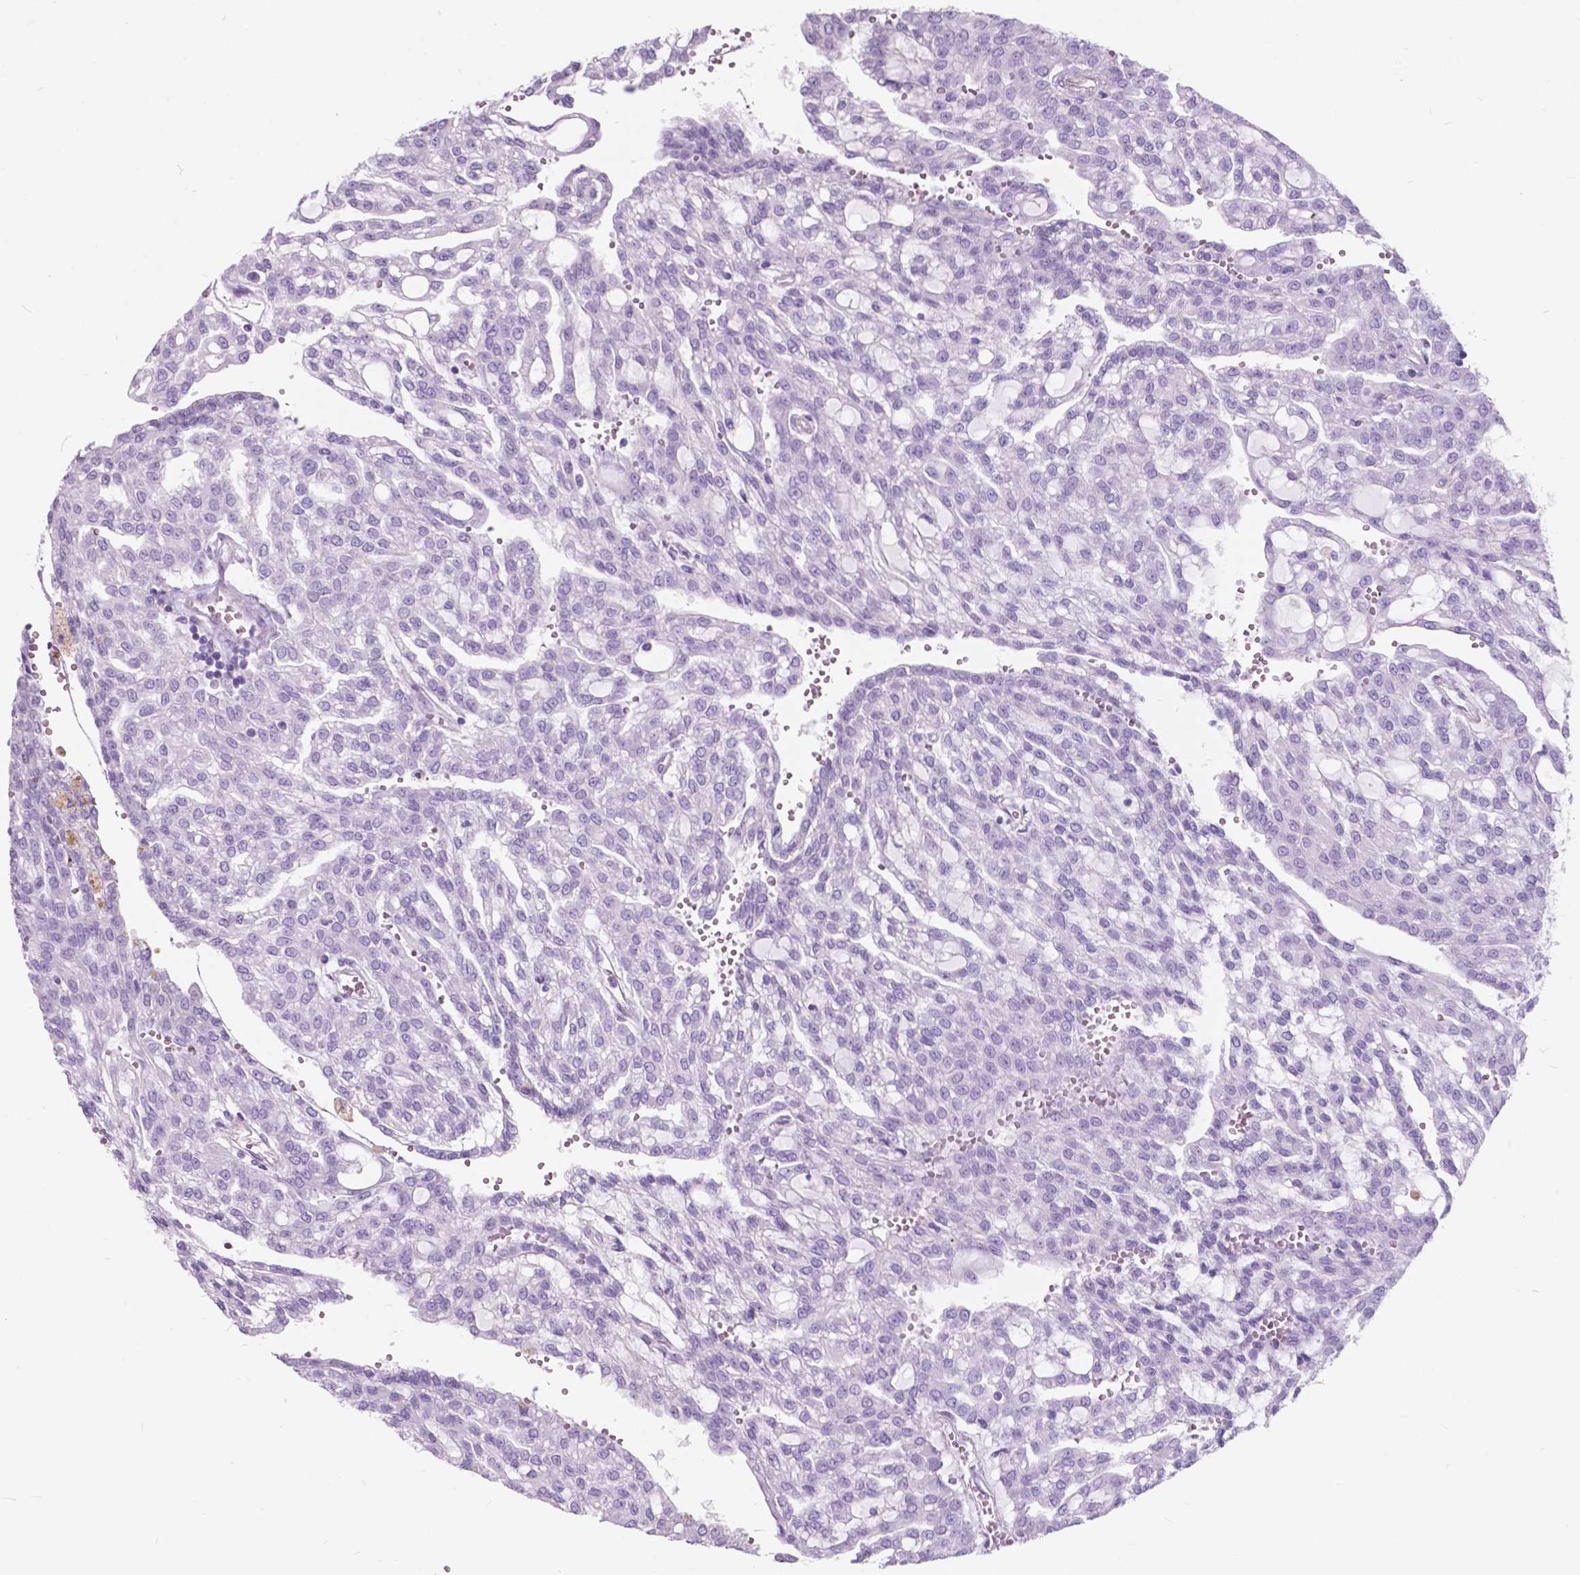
{"staining": {"intensity": "negative", "quantity": "none", "location": "none"}, "tissue": "renal cancer", "cell_type": "Tumor cells", "image_type": "cancer", "snomed": [{"axis": "morphology", "description": "Adenocarcinoma, NOS"}, {"axis": "topography", "description": "Kidney"}], "caption": "Immunohistochemistry (IHC) micrograph of neoplastic tissue: human renal cancer (adenocarcinoma) stained with DAB (3,3'-diaminobenzidine) demonstrates no significant protein staining in tumor cells.", "gene": "AMOT", "patient": {"sex": "male", "age": 63}}